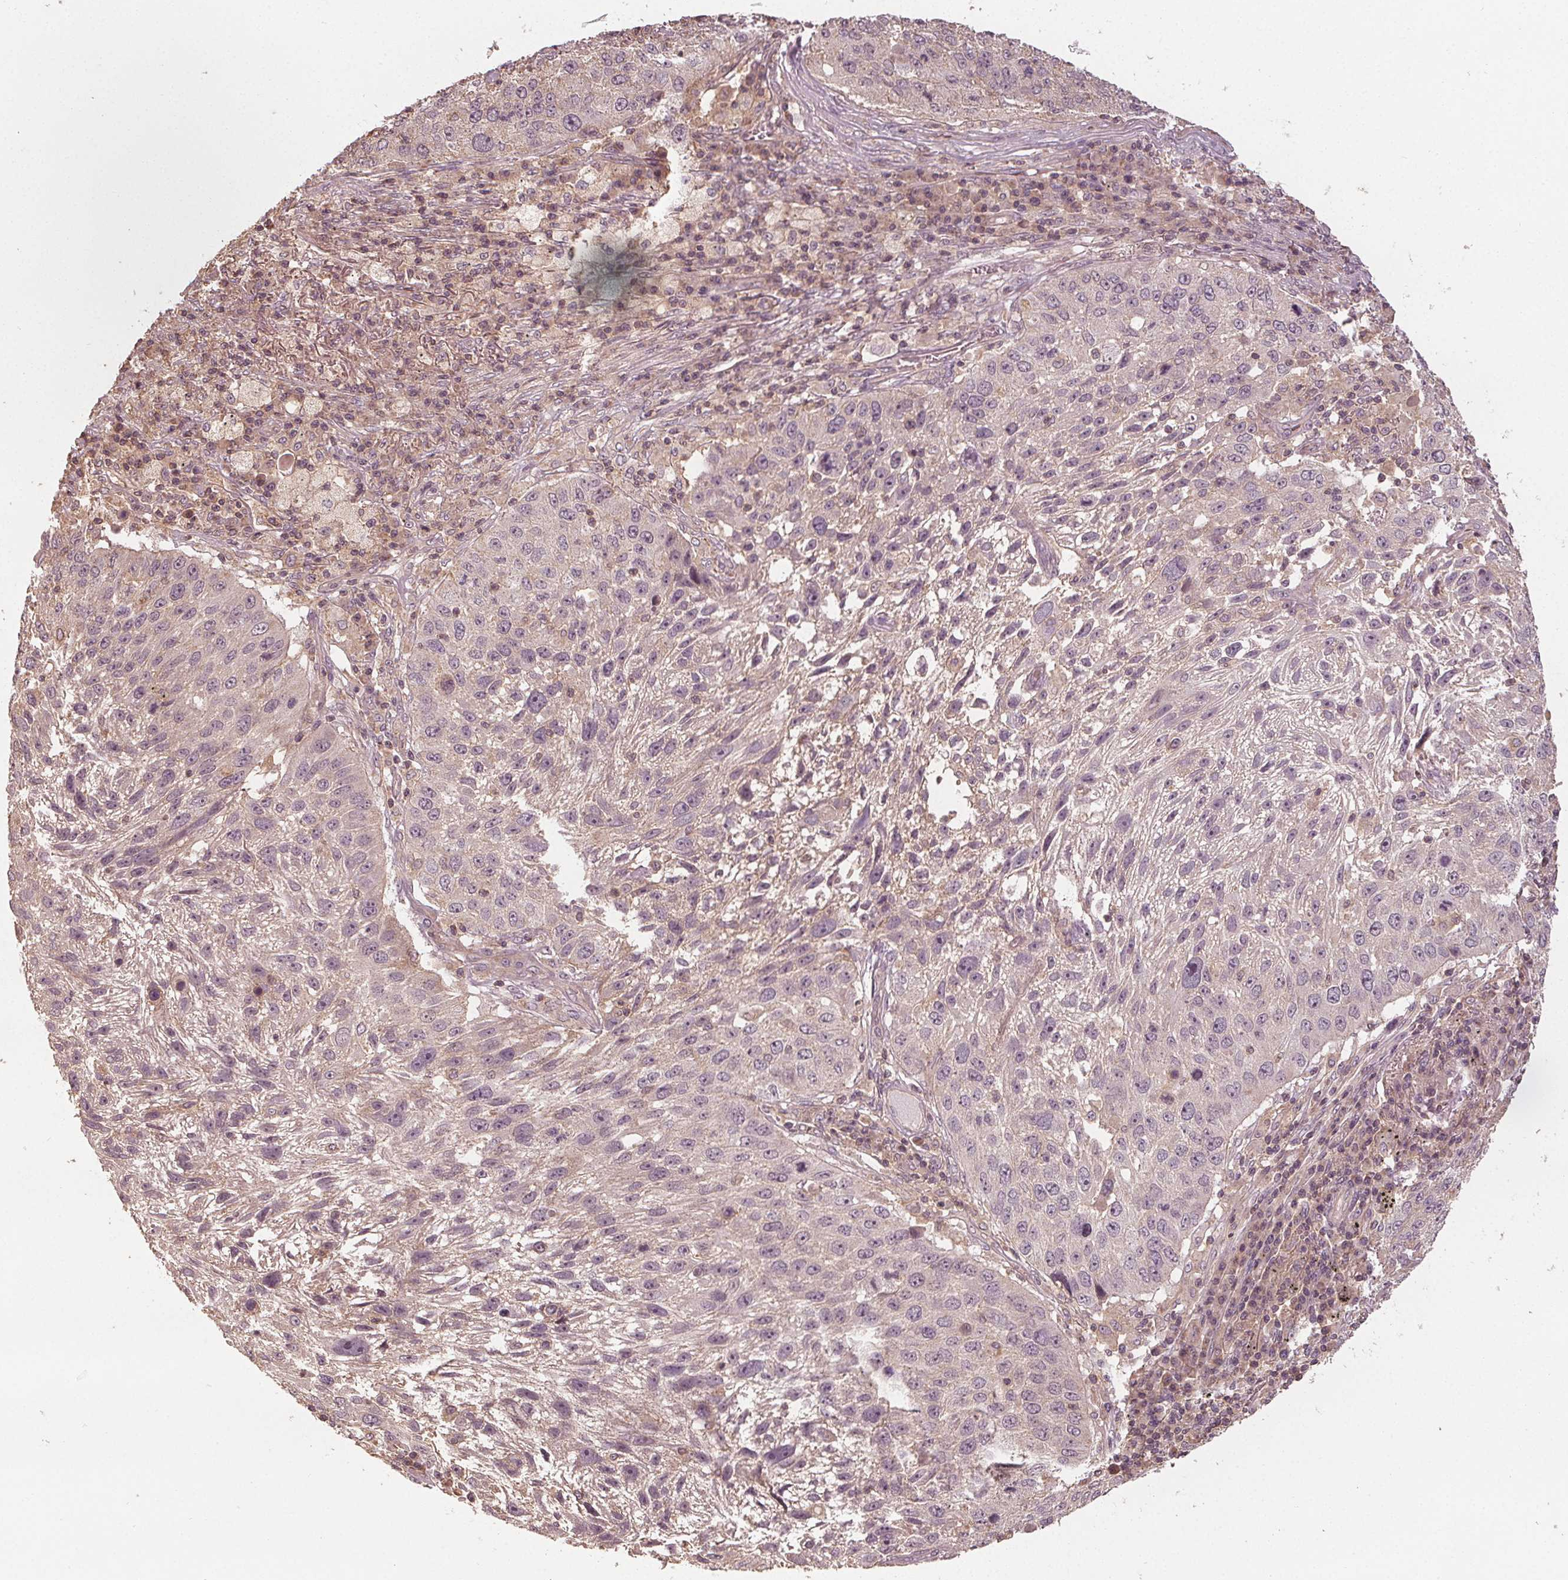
{"staining": {"intensity": "negative", "quantity": "none", "location": "none"}, "tissue": "lung cancer", "cell_type": "Tumor cells", "image_type": "cancer", "snomed": [{"axis": "morphology", "description": "Normal morphology"}, {"axis": "morphology", "description": "Squamous cell carcinoma, NOS"}, {"axis": "topography", "description": "Lymph node"}, {"axis": "topography", "description": "Lung"}], "caption": "A micrograph of lung cancer (squamous cell carcinoma) stained for a protein exhibits no brown staining in tumor cells.", "gene": "GNB2", "patient": {"sex": "male", "age": 67}}